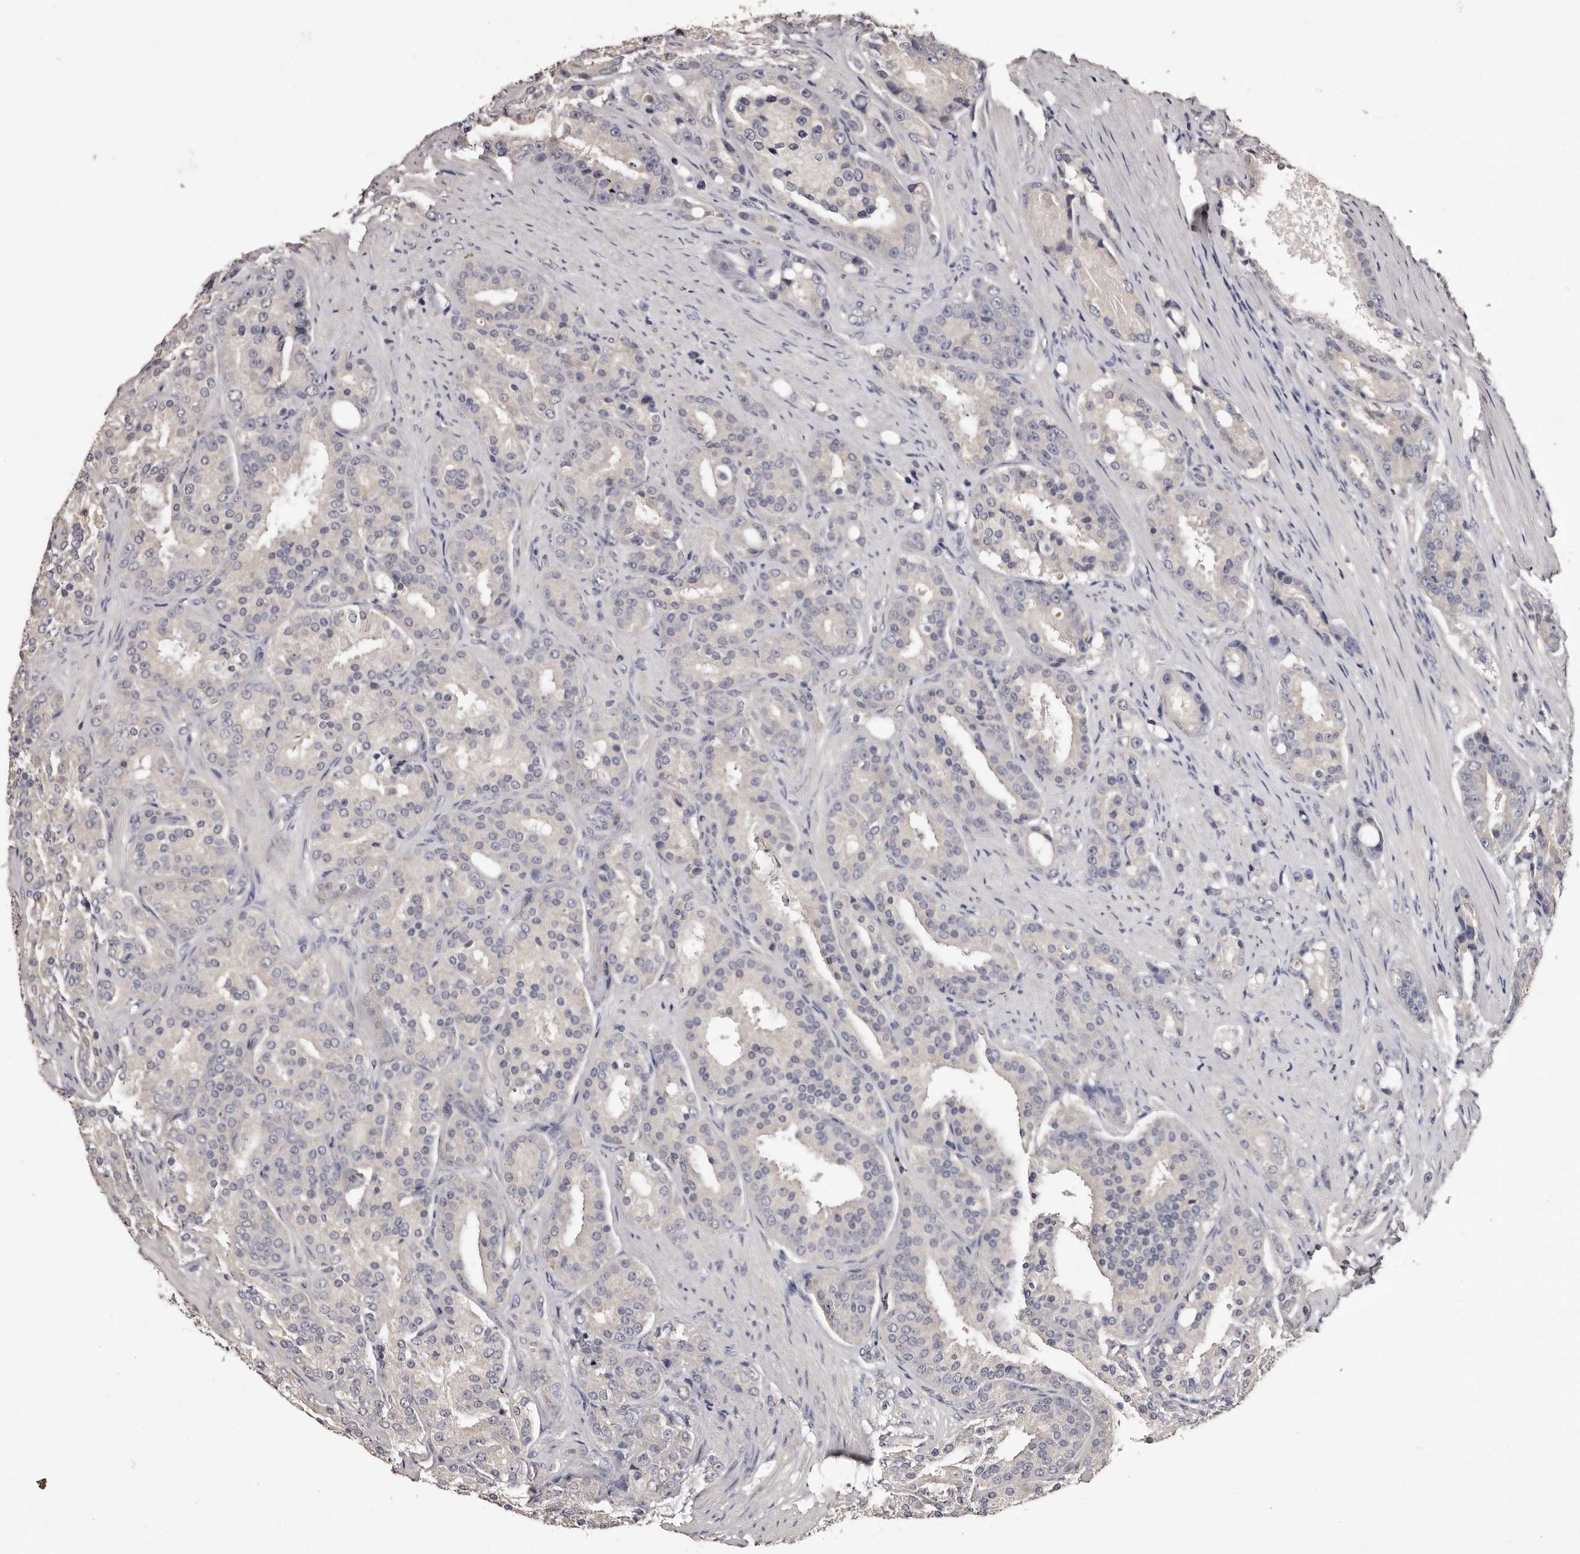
{"staining": {"intensity": "negative", "quantity": "none", "location": "none"}, "tissue": "prostate cancer", "cell_type": "Tumor cells", "image_type": "cancer", "snomed": [{"axis": "morphology", "description": "Adenocarcinoma, High grade"}, {"axis": "topography", "description": "Prostate"}], "caption": "Immunohistochemistry of prostate cancer (adenocarcinoma (high-grade)) exhibits no expression in tumor cells. Nuclei are stained in blue.", "gene": "ETNK1", "patient": {"sex": "male", "age": 60}}